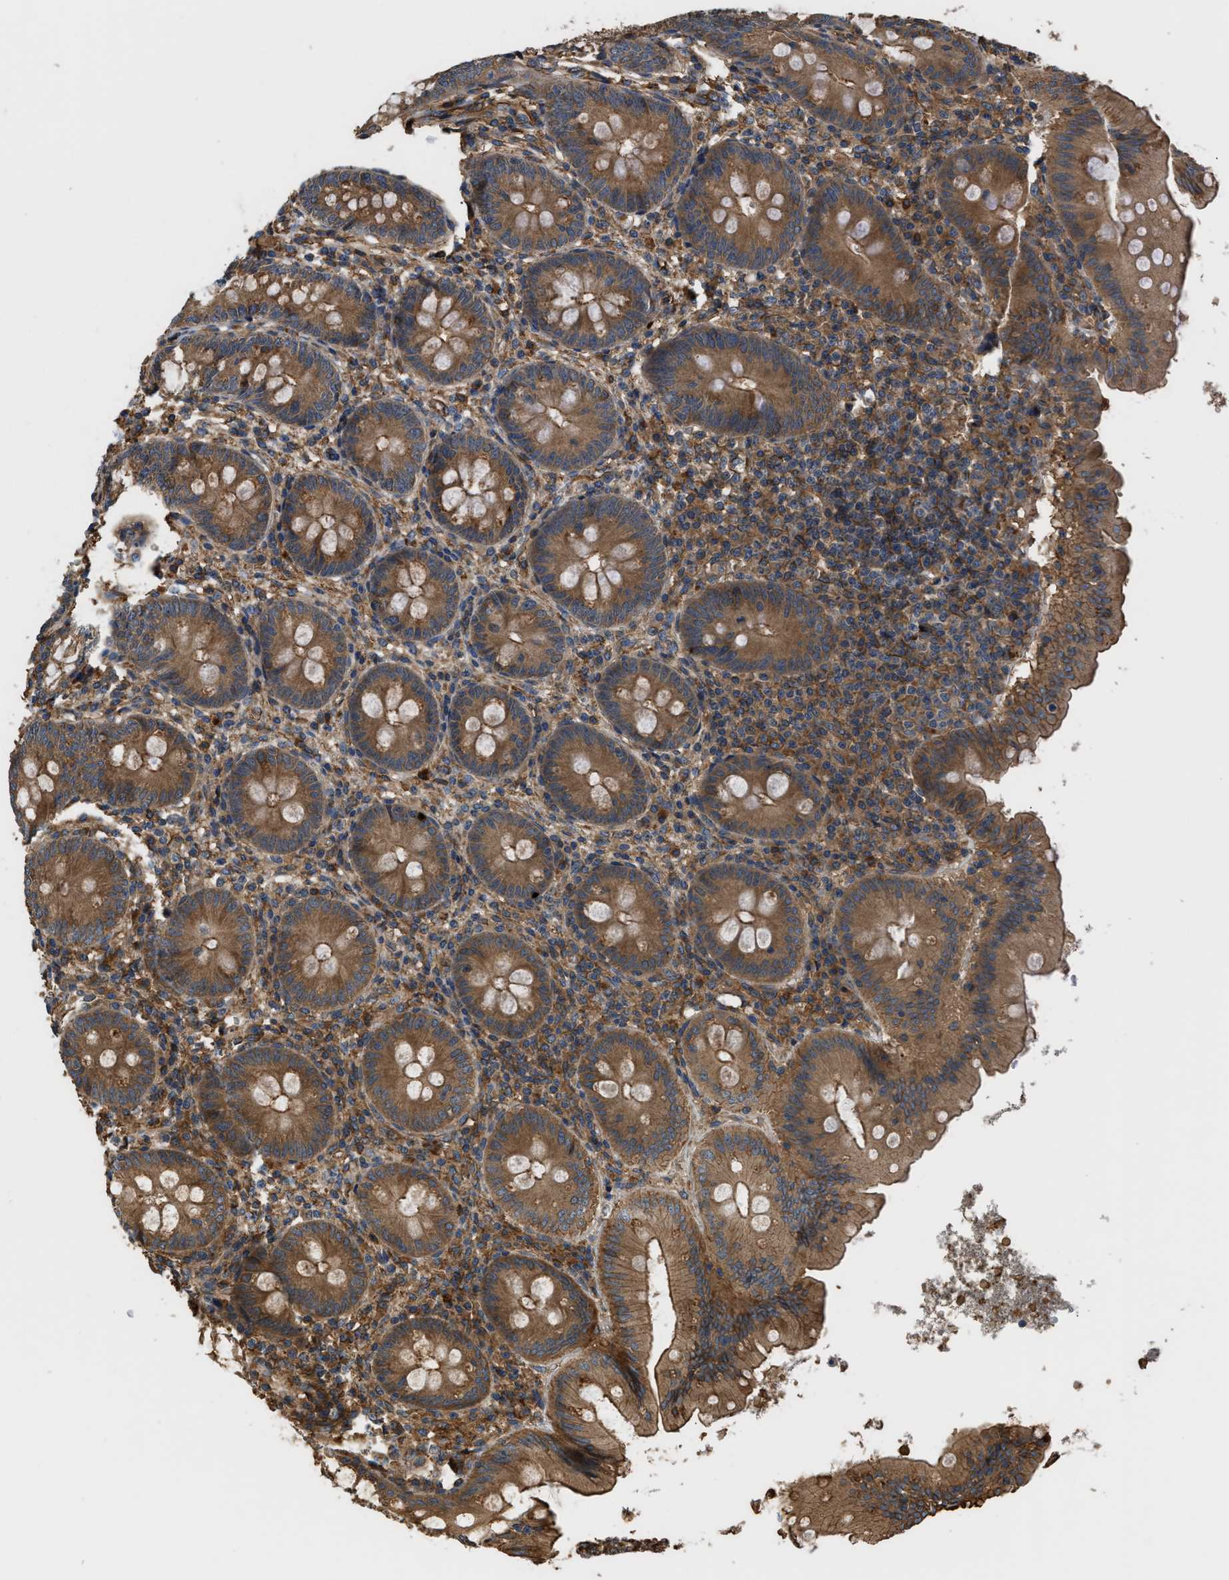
{"staining": {"intensity": "strong", "quantity": ">75%", "location": "cytoplasmic/membranous"}, "tissue": "appendix", "cell_type": "Glandular cells", "image_type": "normal", "snomed": [{"axis": "morphology", "description": "Normal tissue, NOS"}, {"axis": "topography", "description": "Appendix"}], "caption": "A brown stain highlights strong cytoplasmic/membranous positivity of a protein in glandular cells of benign appendix.", "gene": "DDHD2", "patient": {"sex": "male", "age": 56}}